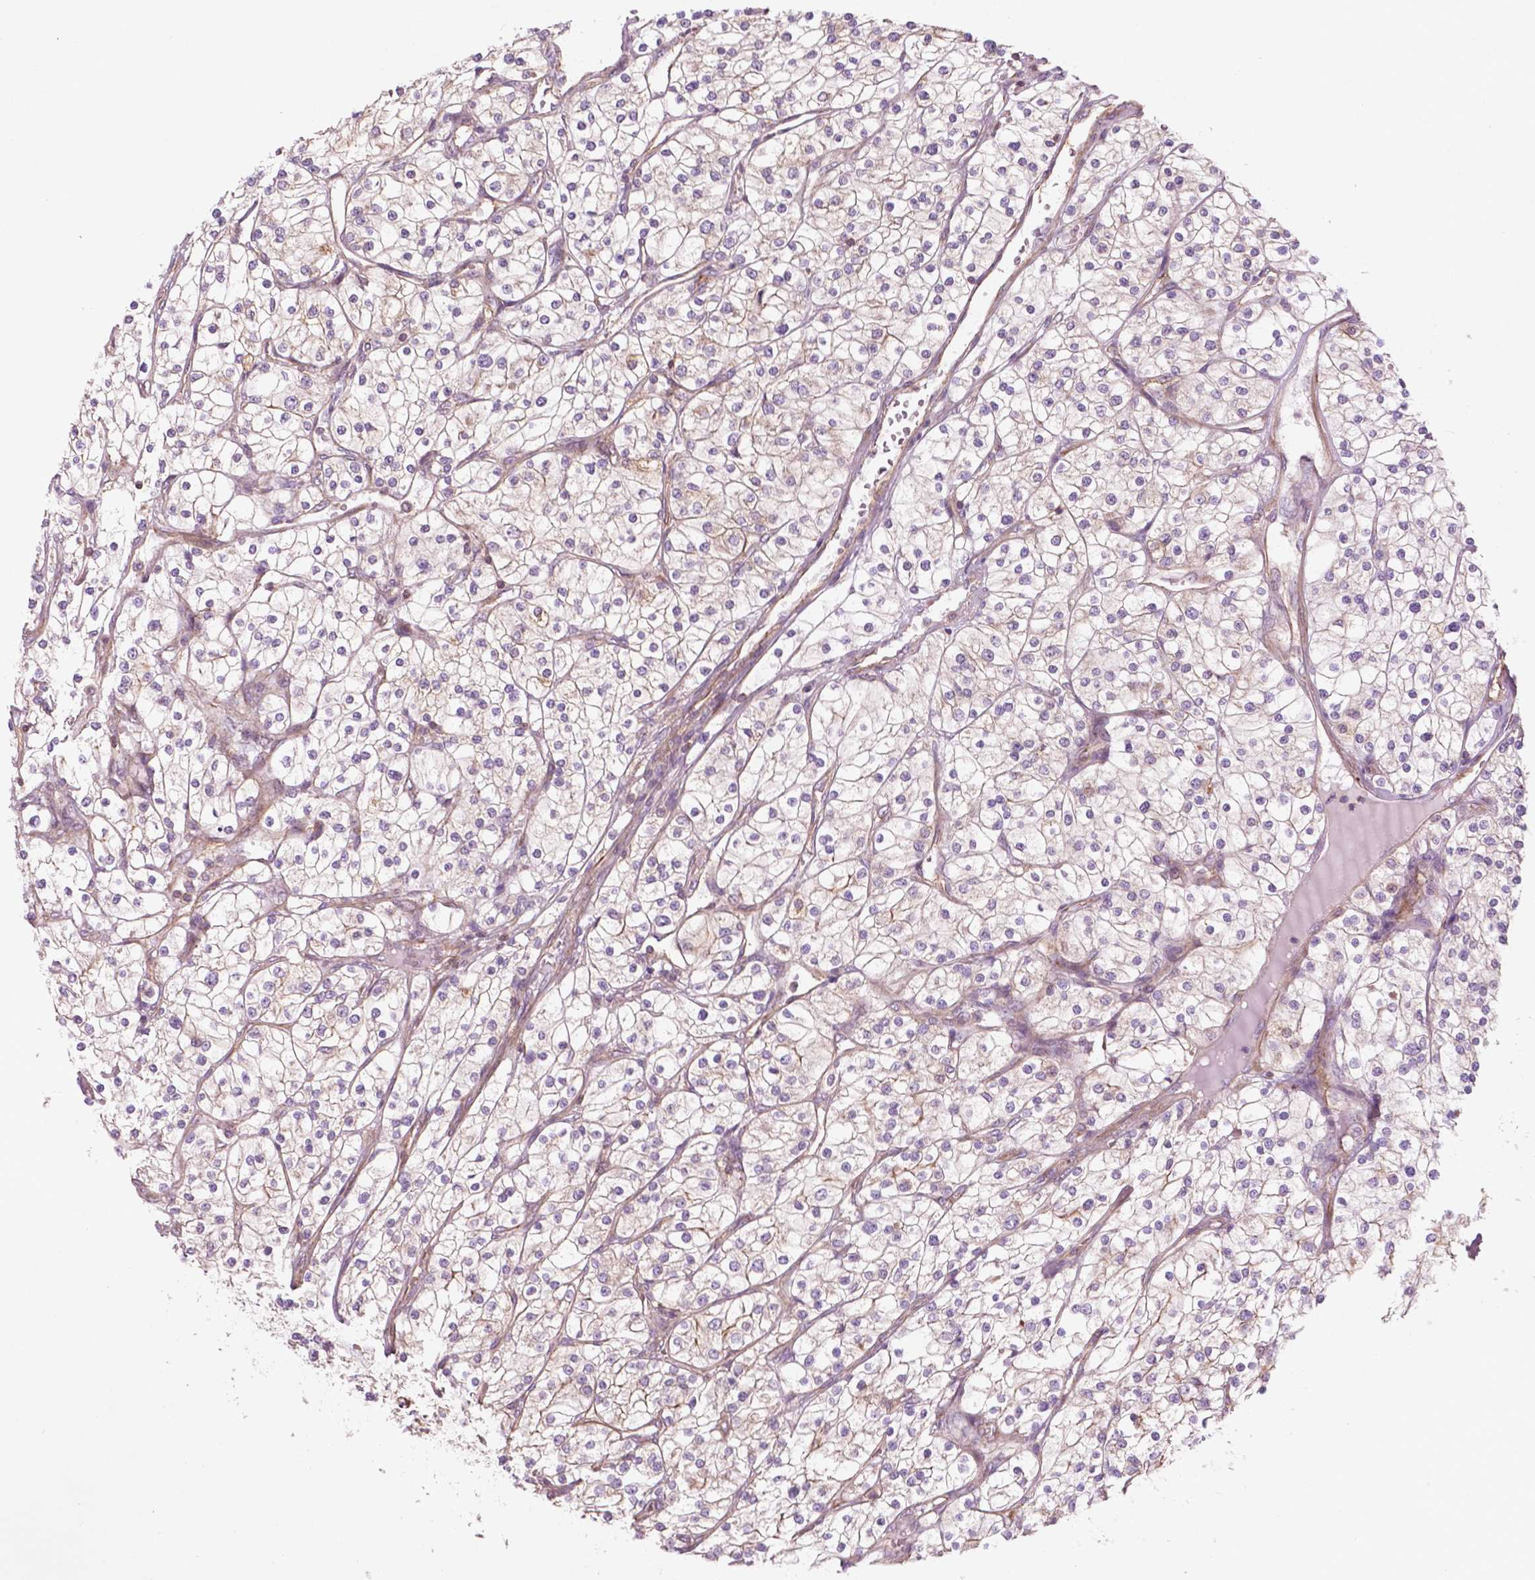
{"staining": {"intensity": "negative", "quantity": "none", "location": "none"}, "tissue": "renal cancer", "cell_type": "Tumor cells", "image_type": "cancer", "snomed": [{"axis": "morphology", "description": "Adenocarcinoma, NOS"}, {"axis": "topography", "description": "Kidney"}], "caption": "A photomicrograph of adenocarcinoma (renal) stained for a protein exhibits no brown staining in tumor cells.", "gene": "SURF4", "patient": {"sex": "male", "age": 80}}